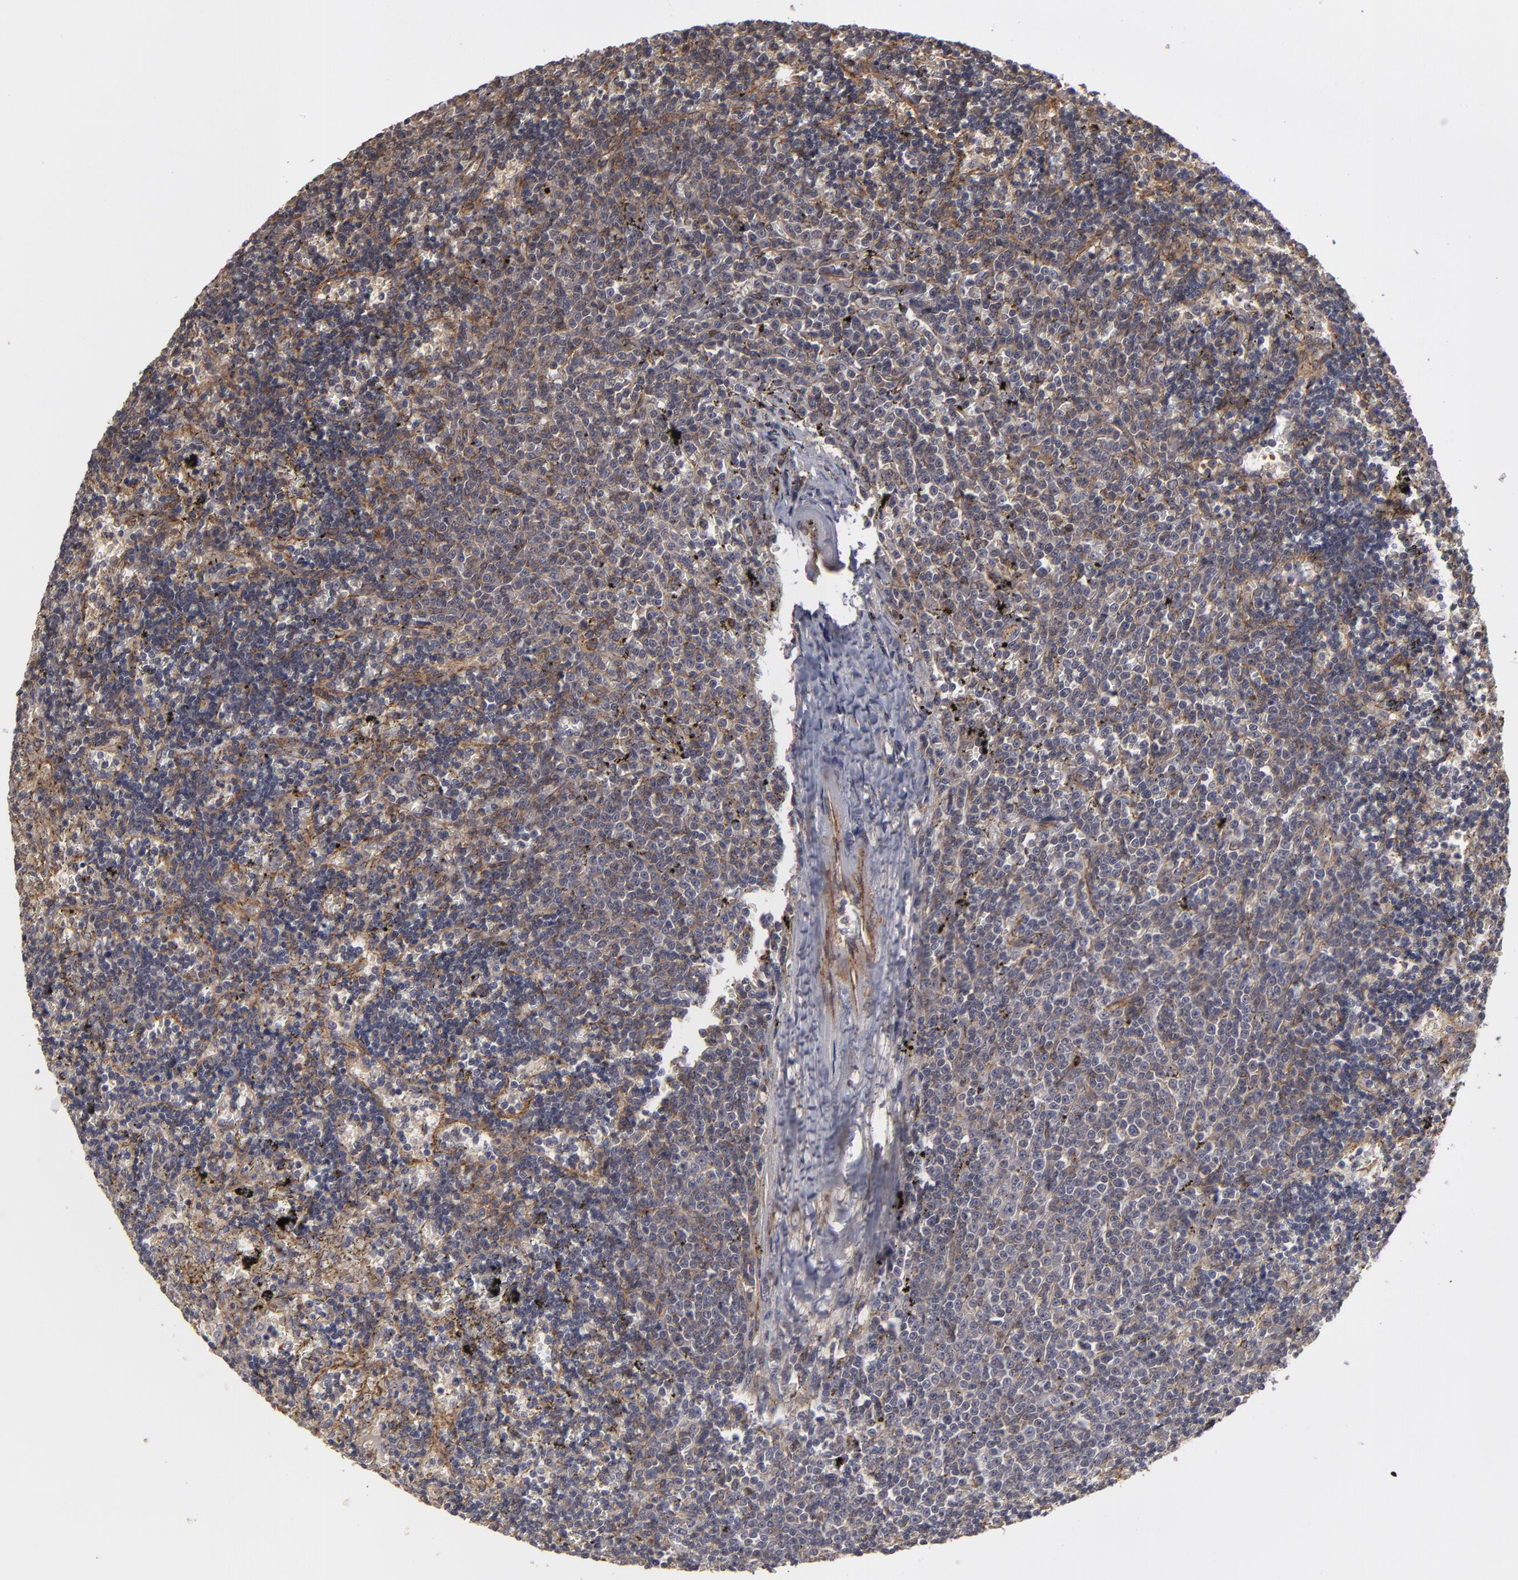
{"staining": {"intensity": "moderate", "quantity": "25%-75%", "location": "cytoplasmic/membranous"}, "tissue": "lymphoma", "cell_type": "Tumor cells", "image_type": "cancer", "snomed": [{"axis": "morphology", "description": "Malignant lymphoma, non-Hodgkin's type, Low grade"}, {"axis": "topography", "description": "Spleen"}], "caption": "Malignant lymphoma, non-Hodgkin's type (low-grade) stained for a protein (brown) demonstrates moderate cytoplasmic/membranous positive staining in approximately 25%-75% of tumor cells.", "gene": "TJP1", "patient": {"sex": "male", "age": 60}}